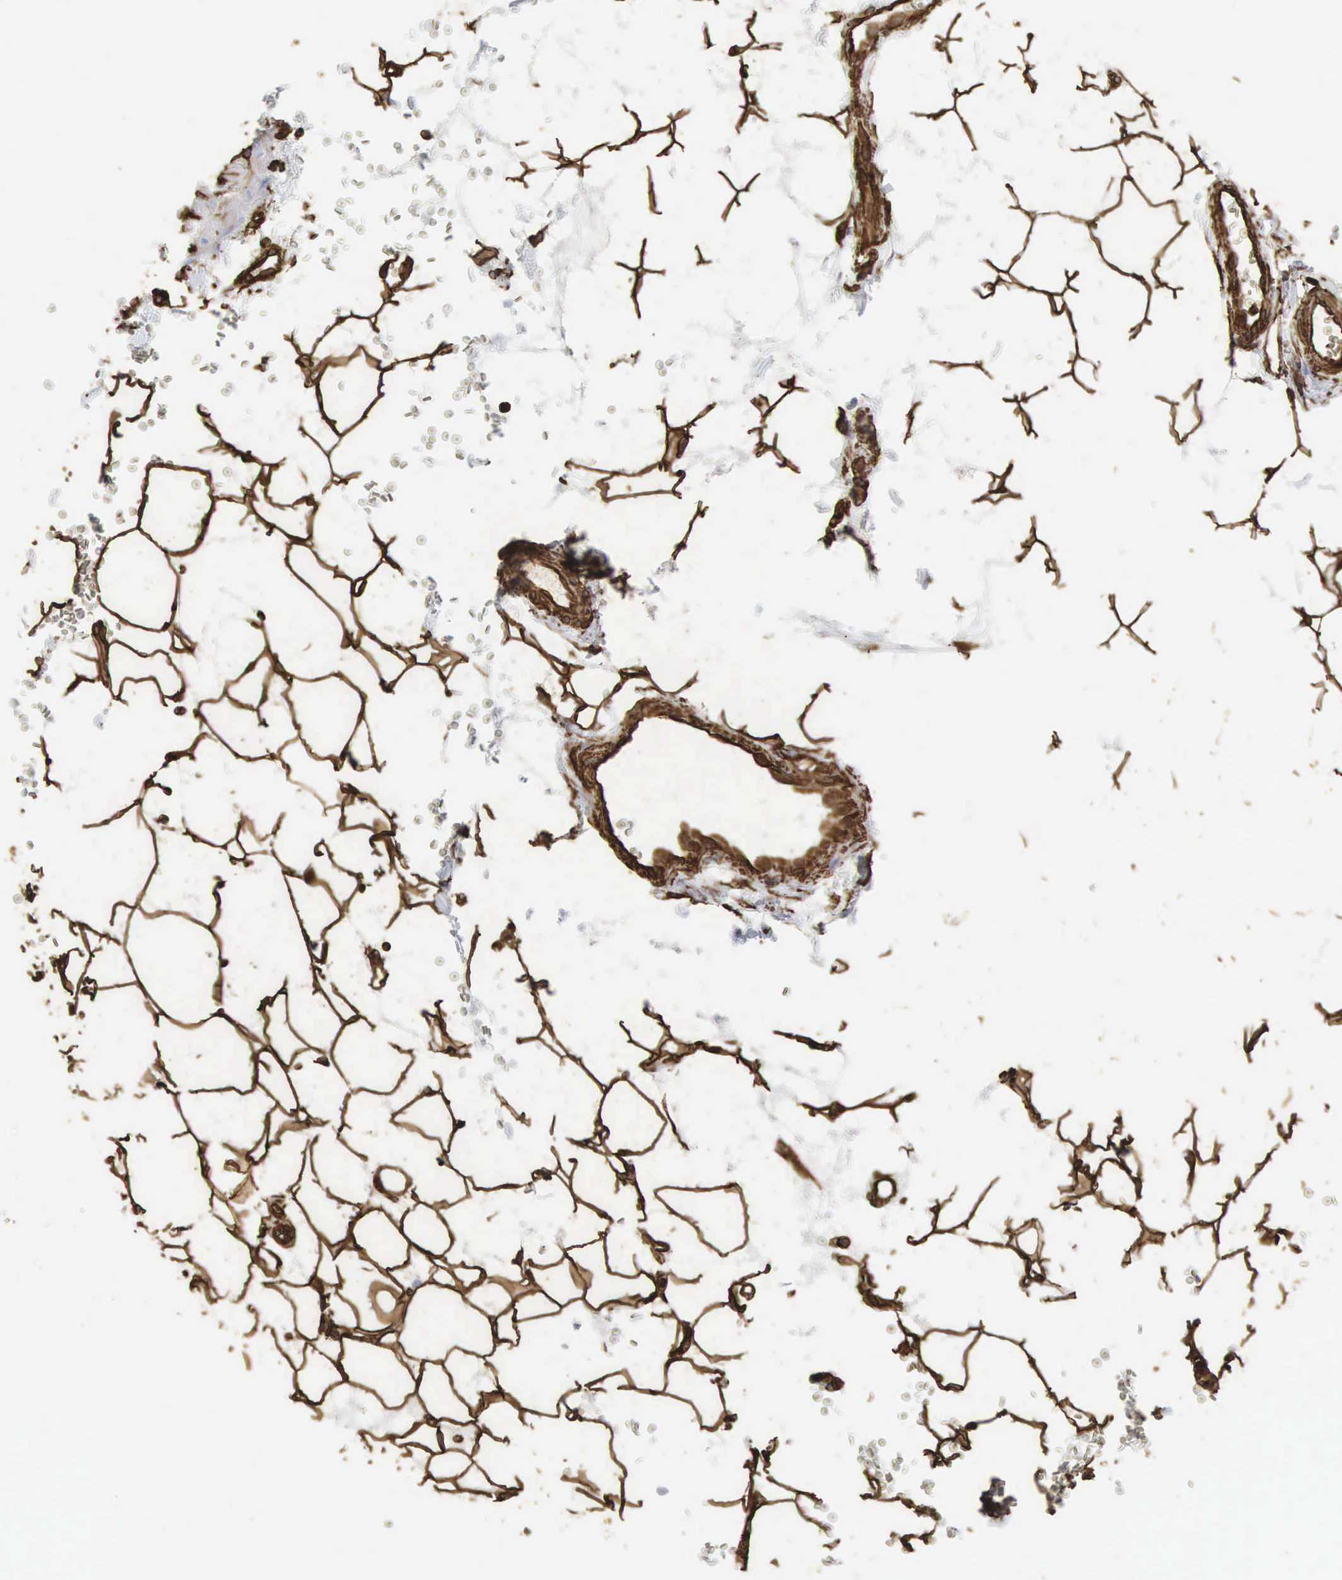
{"staining": {"intensity": "strong", "quantity": ">75%", "location": "cytoplasmic/membranous,nuclear"}, "tissue": "adipose tissue", "cell_type": "Adipocytes", "image_type": "normal", "snomed": [{"axis": "morphology", "description": "Normal tissue, NOS"}, {"axis": "morphology", "description": "Inflammation, NOS"}, {"axis": "topography", "description": "Lymph node"}, {"axis": "topography", "description": "Peripheral nerve tissue"}], "caption": "Immunohistochemistry (IHC) of unremarkable adipose tissue shows high levels of strong cytoplasmic/membranous,nuclear staining in about >75% of adipocytes. (Brightfield microscopy of DAB IHC at high magnification).", "gene": "VIM", "patient": {"sex": "male", "age": 52}}